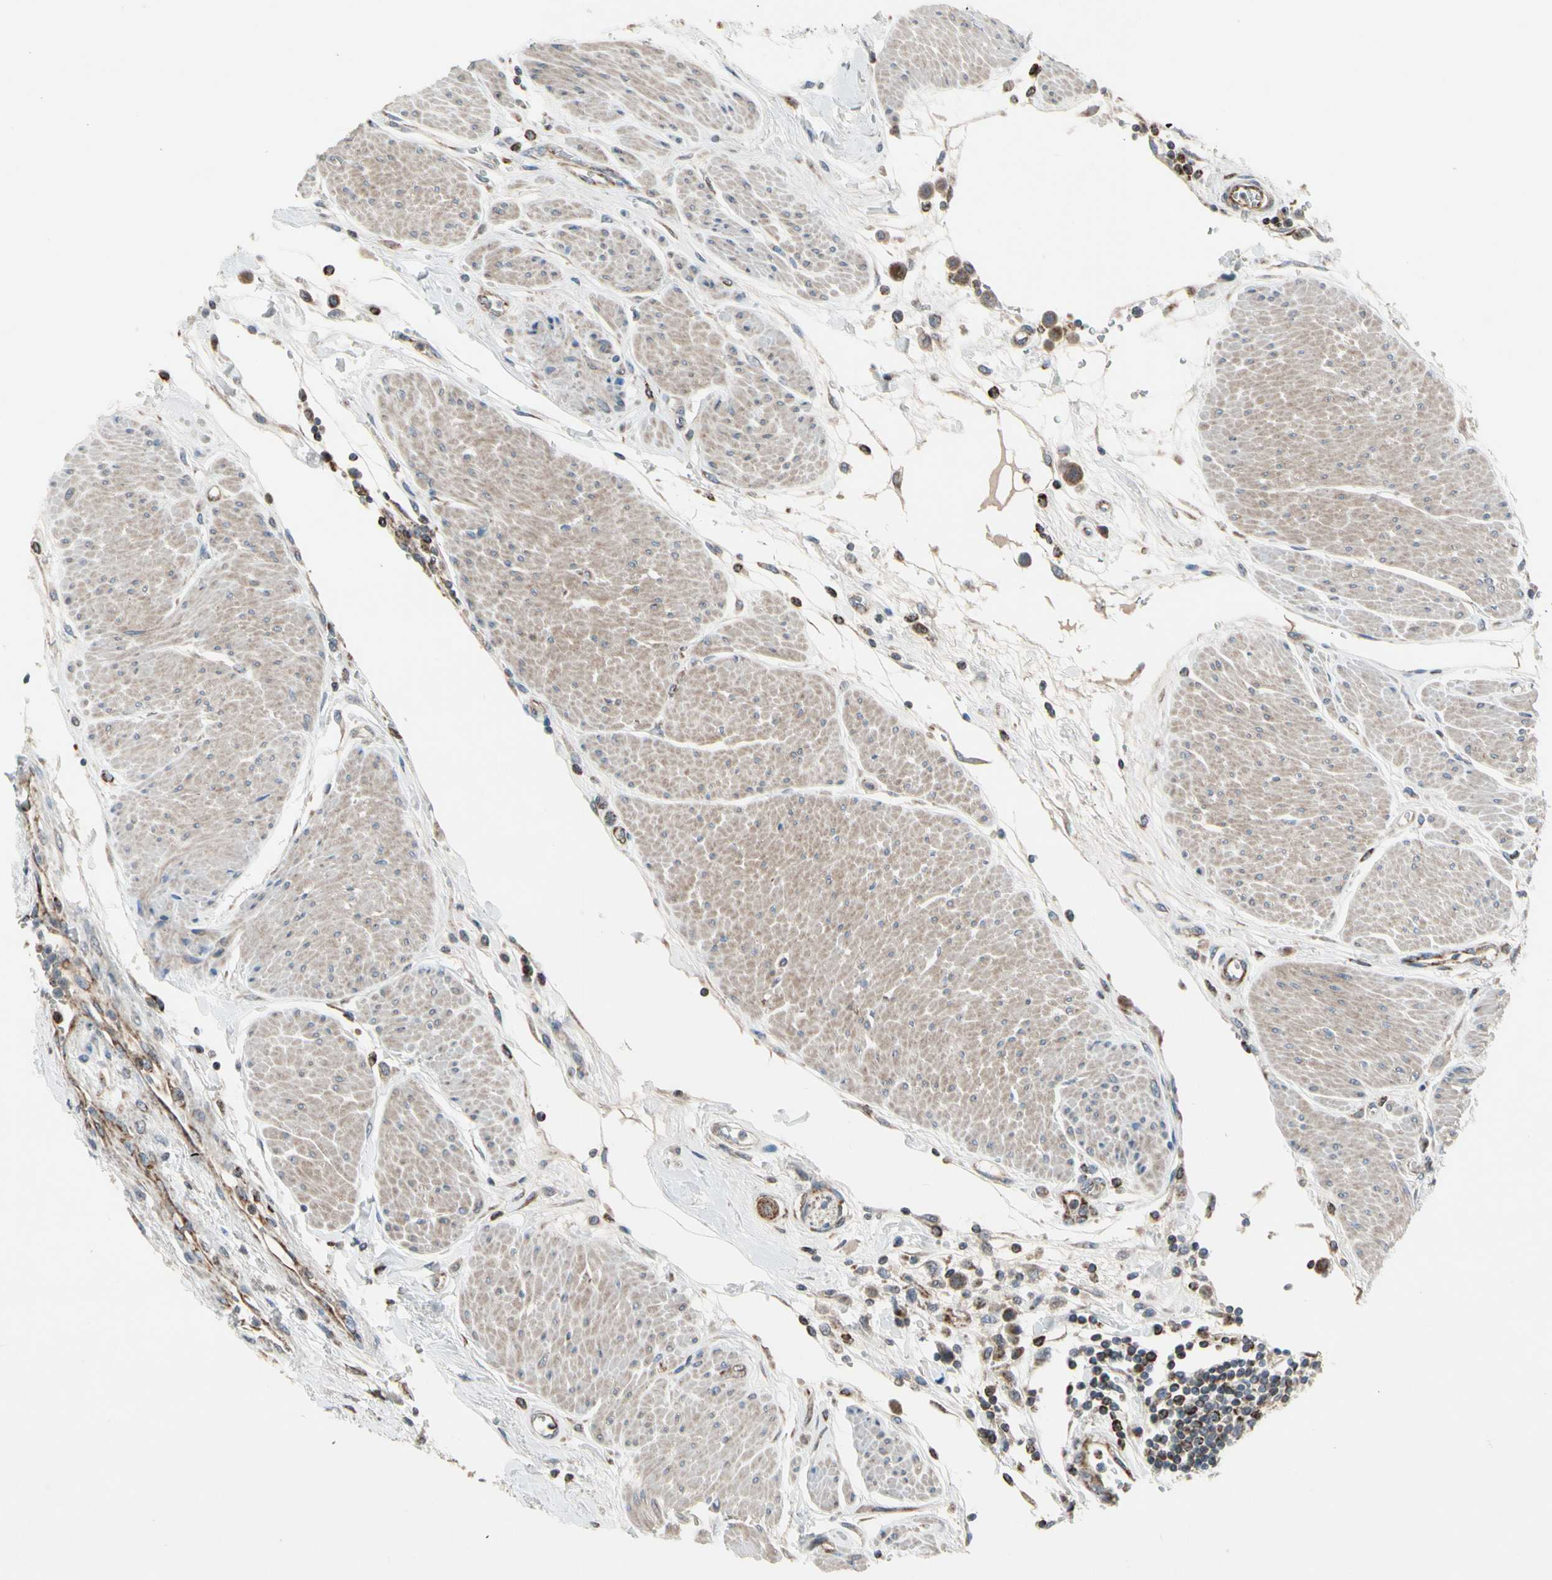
{"staining": {"intensity": "weak", "quantity": ">75%", "location": "cytoplasmic/membranous"}, "tissue": "urothelial cancer", "cell_type": "Tumor cells", "image_type": "cancer", "snomed": [{"axis": "morphology", "description": "Urothelial carcinoma, High grade"}, {"axis": "topography", "description": "Urinary bladder"}], "caption": "Approximately >75% of tumor cells in high-grade urothelial carcinoma demonstrate weak cytoplasmic/membranous protein staining as visualized by brown immunohistochemical staining.", "gene": "CPT1A", "patient": {"sex": "male", "age": 50}}